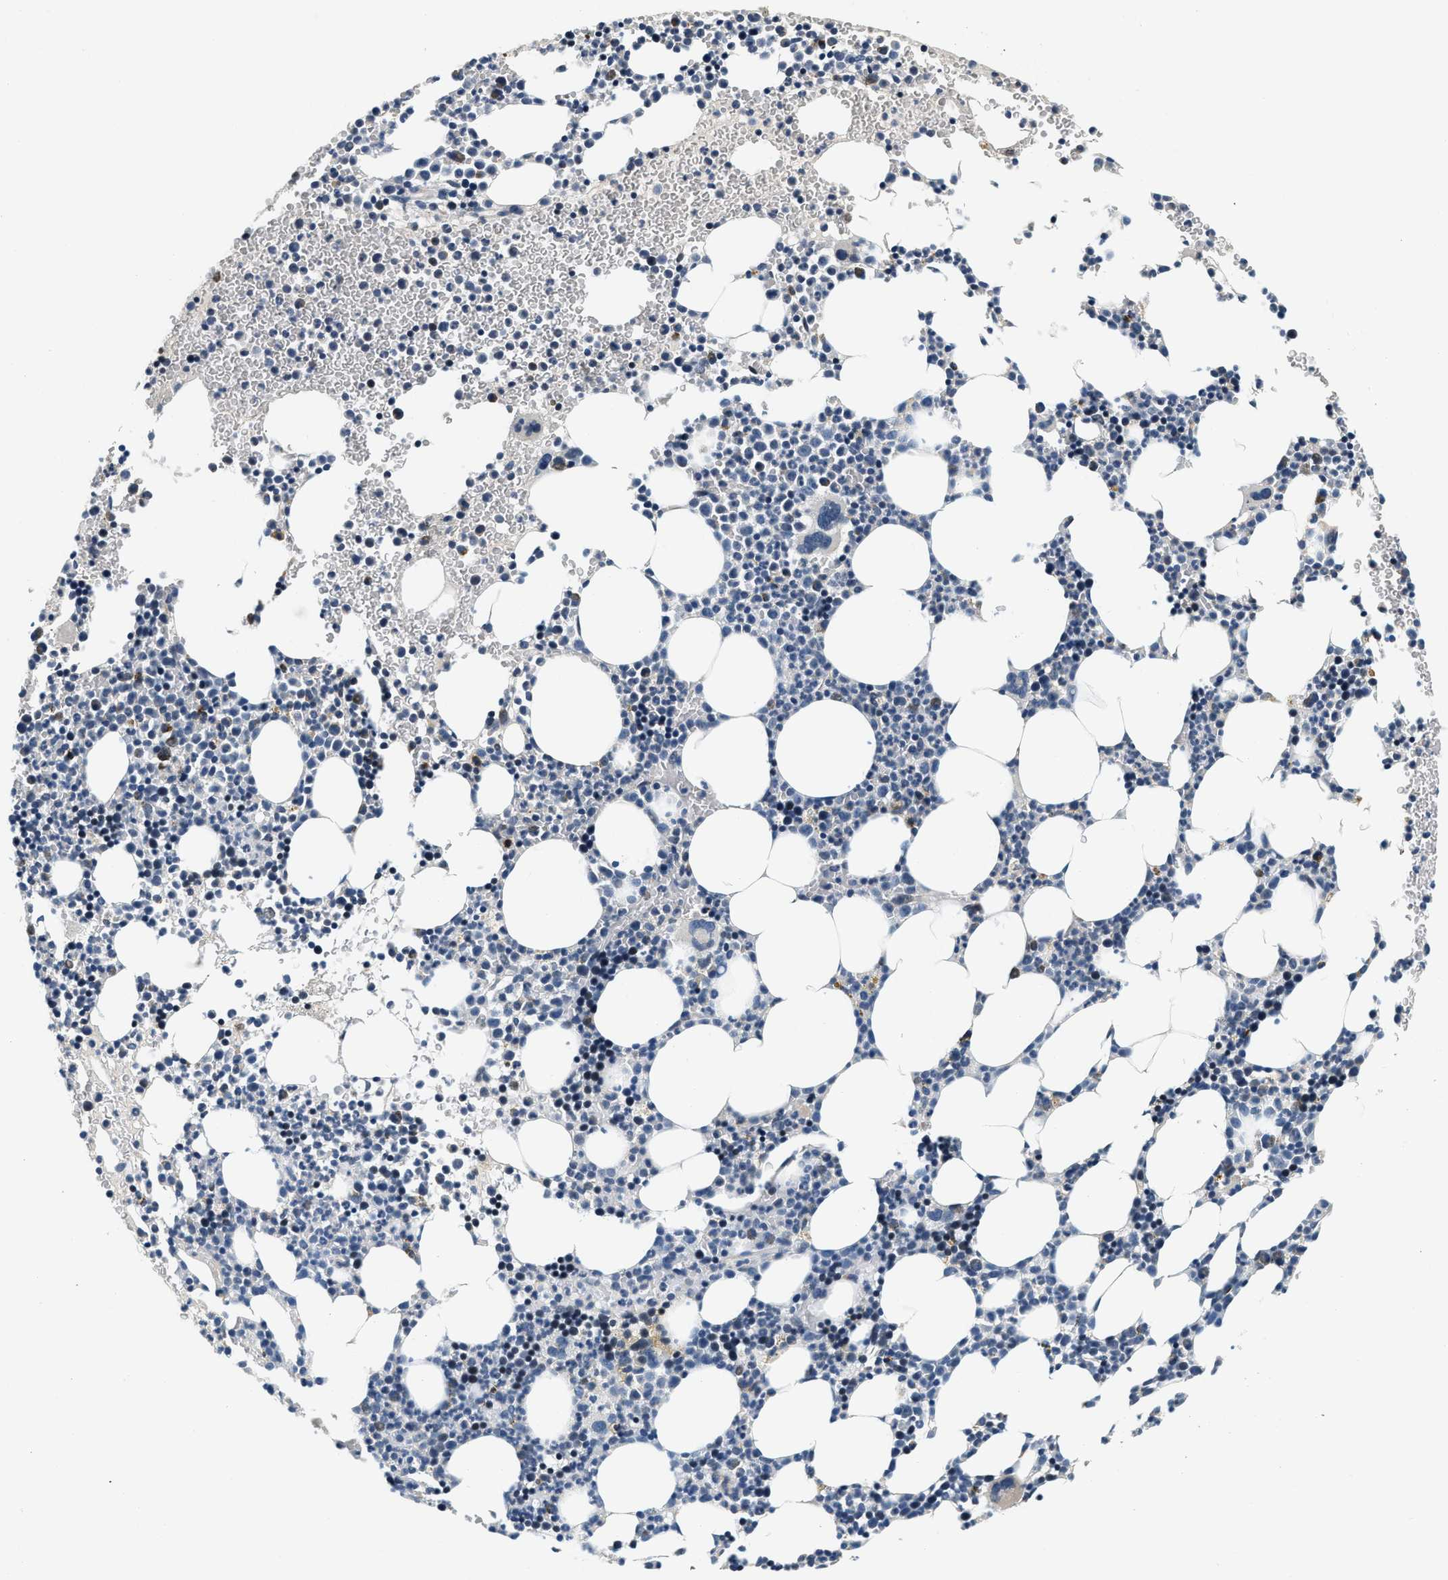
{"staining": {"intensity": "negative", "quantity": "none", "location": "none"}, "tissue": "bone marrow", "cell_type": "Hematopoietic cells", "image_type": "normal", "snomed": [{"axis": "morphology", "description": "Normal tissue, NOS"}, {"axis": "morphology", "description": "Inflammation, NOS"}, {"axis": "topography", "description": "Bone marrow"}], "caption": "A high-resolution image shows immunohistochemistry staining of normal bone marrow, which displays no significant expression in hematopoietic cells. Nuclei are stained in blue.", "gene": "YAE1", "patient": {"sex": "female", "age": 67}}